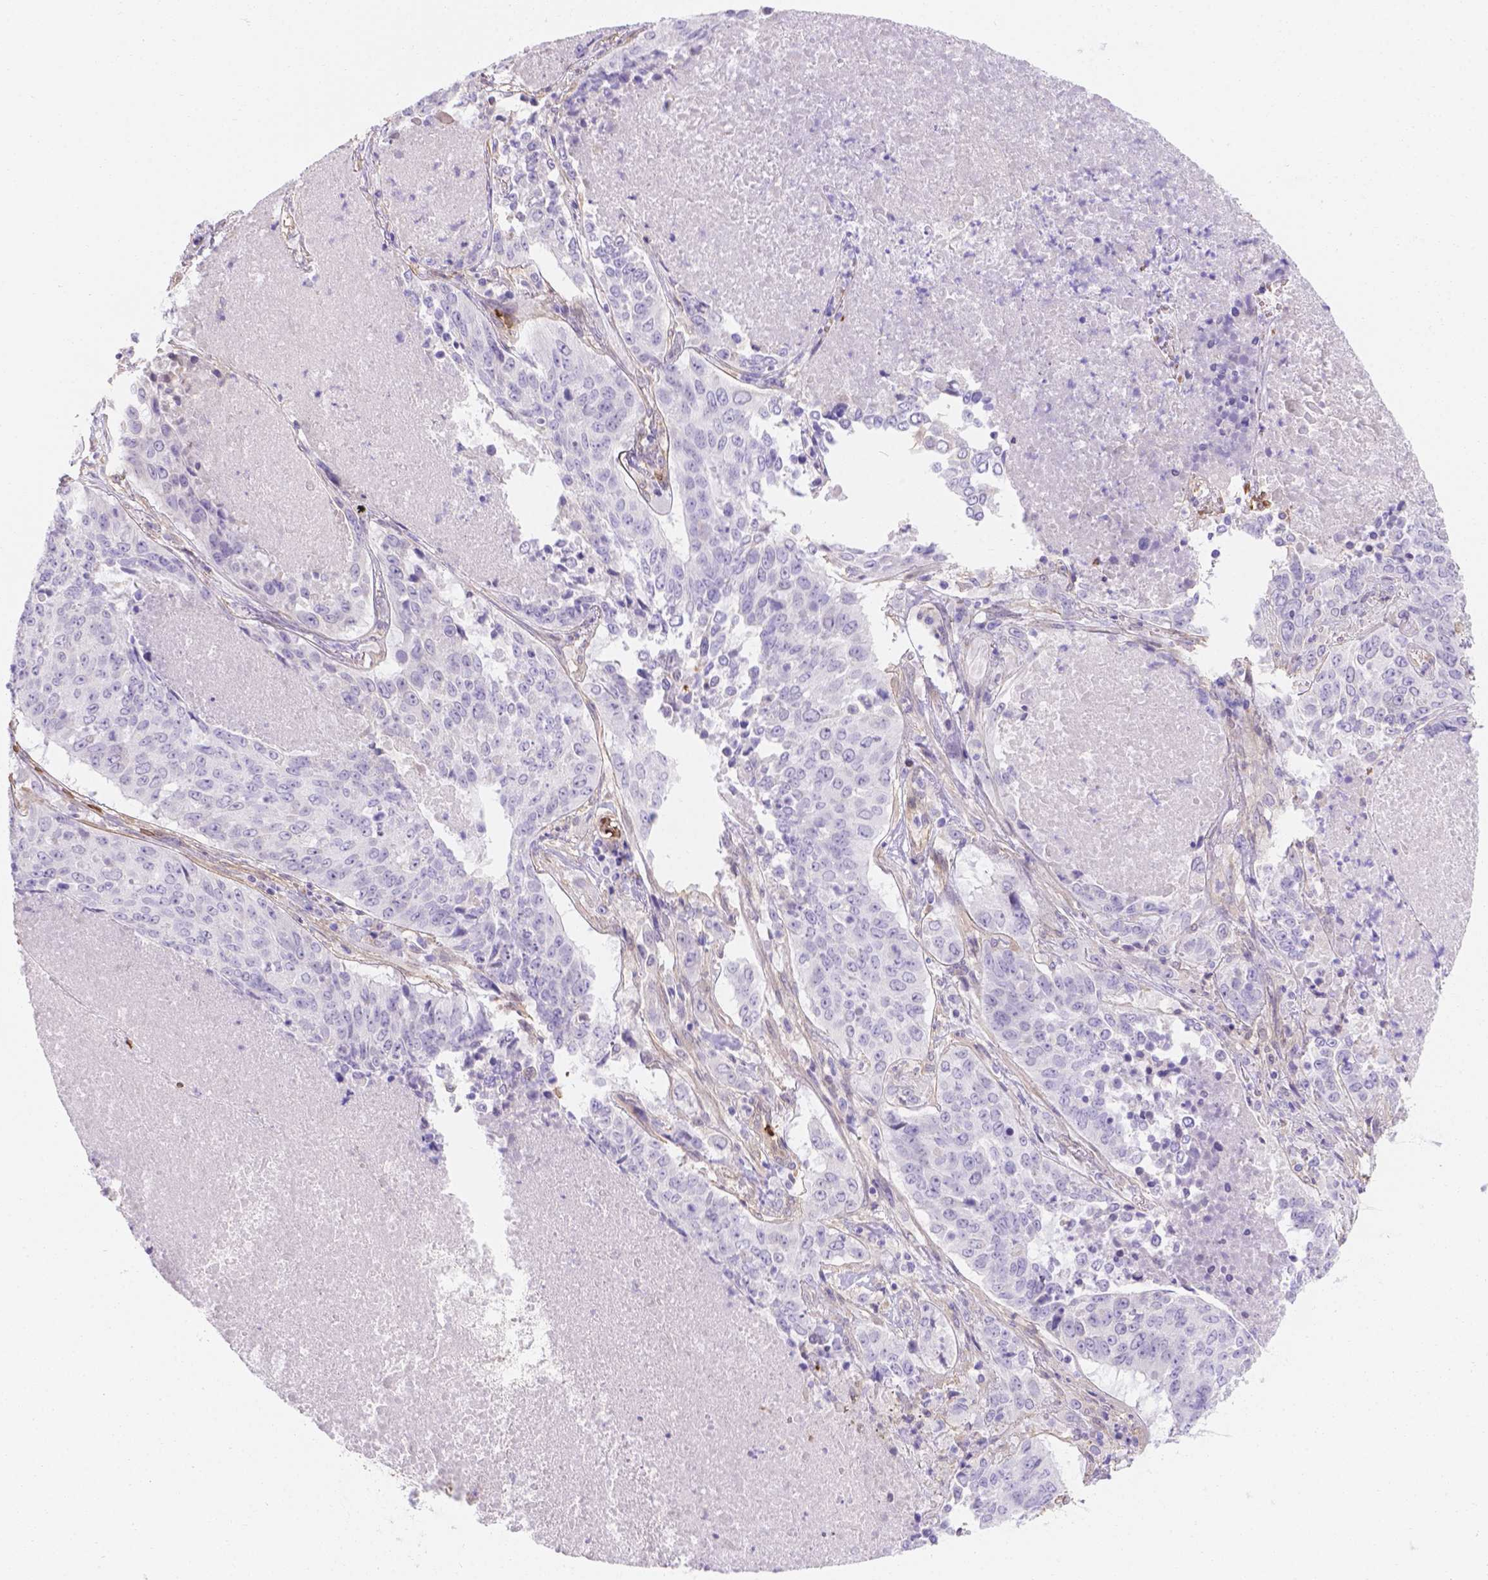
{"staining": {"intensity": "negative", "quantity": "none", "location": "none"}, "tissue": "lung cancer", "cell_type": "Tumor cells", "image_type": "cancer", "snomed": [{"axis": "morphology", "description": "Normal tissue, NOS"}, {"axis": "morphology", "description": "Squamous cell carcinoma, NOS"}, {"axis": "topography", "description": "Bronchus"}, {"axis": "topography", "description": "Lung"}], "caption": "A high-resolution image shows immunohistochemistry staining of lung cancer (squamous cell carcinoma), which shows no significant staining in tumor cells. (DAB IHC, high magnification).", "gene": "SLC40A1", "patient": {"sex": "male", "age": 64}}